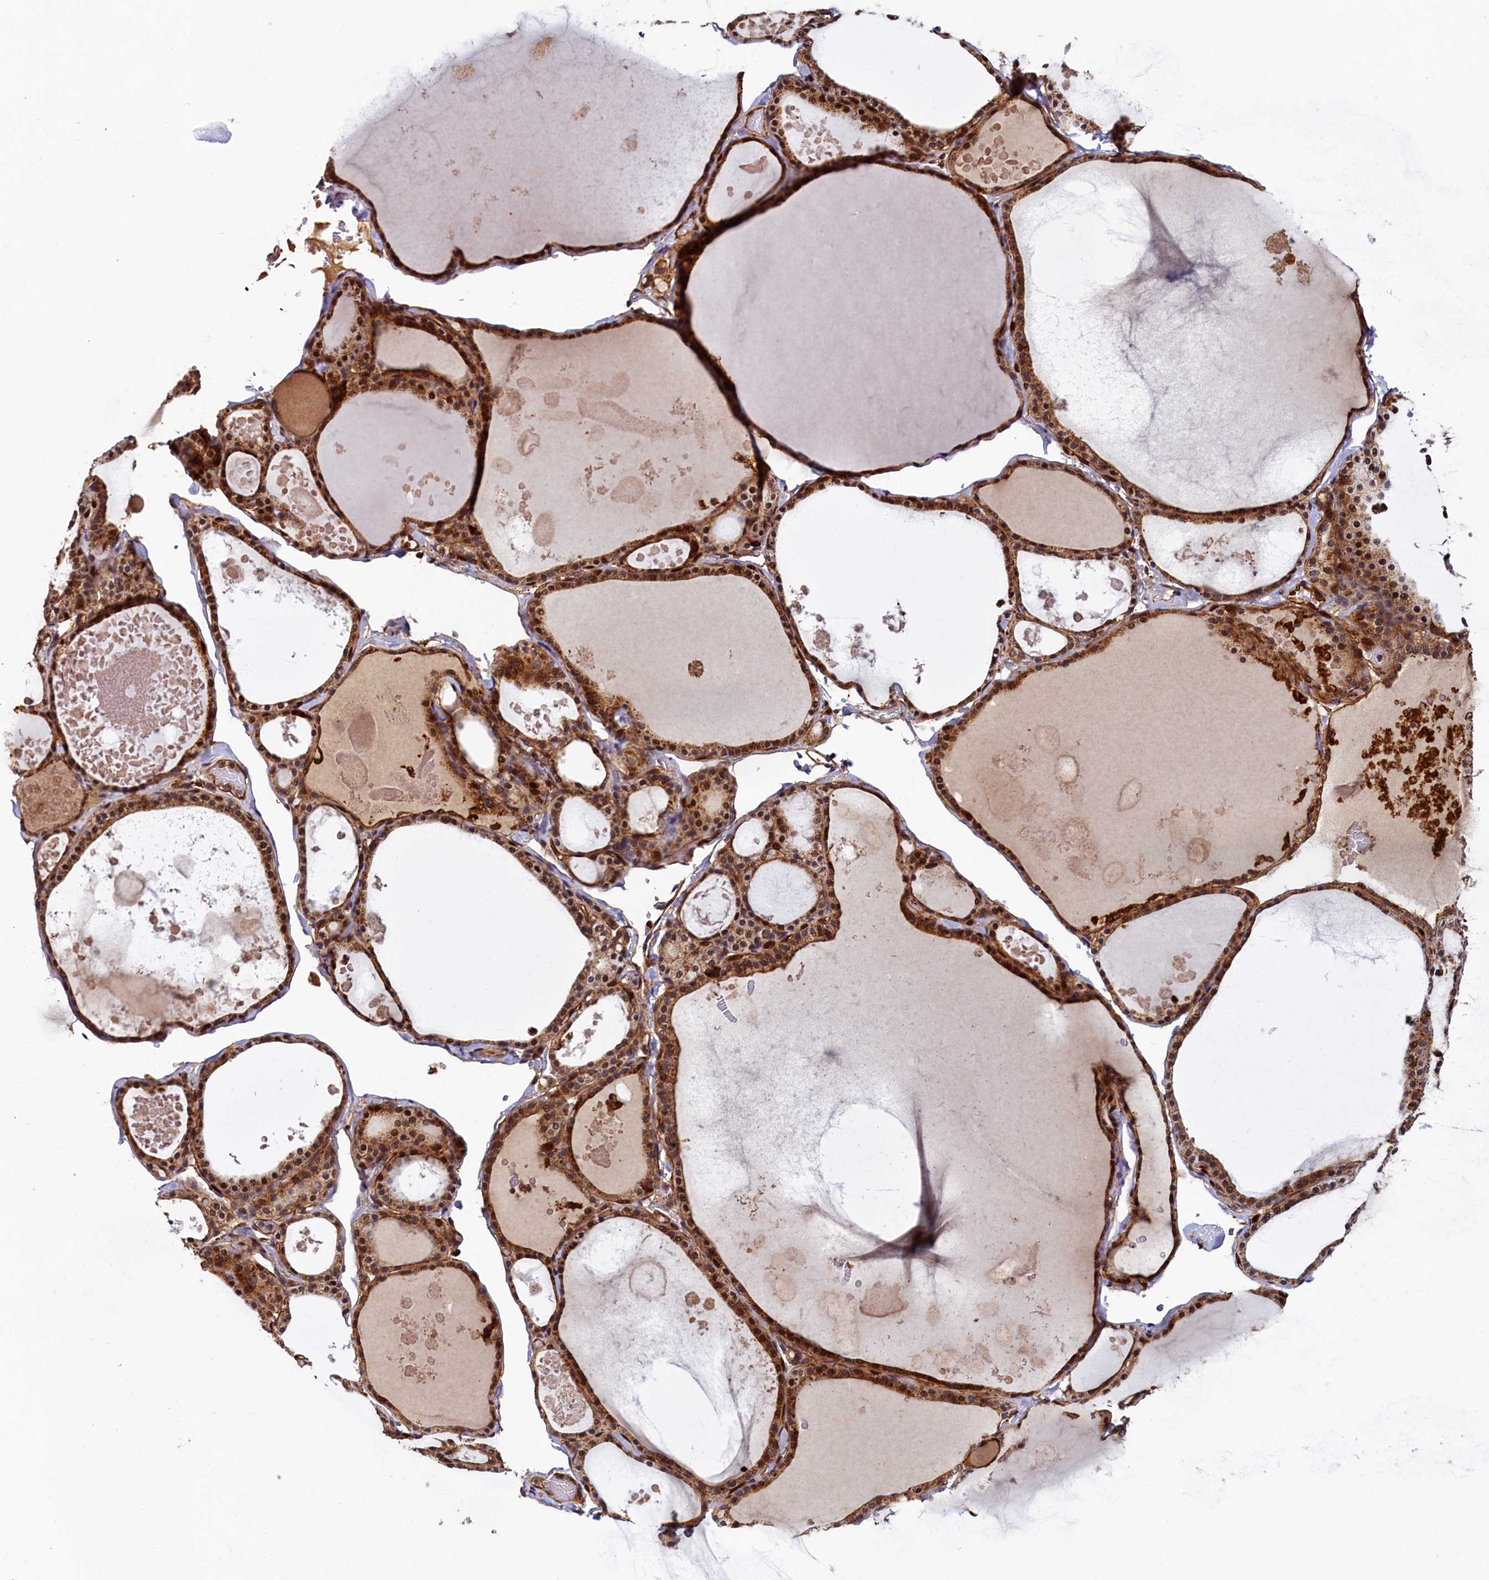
{"staining": {"intensity": "moderate", "quantity": ">75%", "location": "cytoplasmic/membranous,nuclear"}, "tissue": "thyroid gland", "cell_type": "Glandular cells", "image_type": "normal", "snomed": [{"axis": "morphology", "description": "Normal tissue, NOS"}, {"axis": "topography", "description": "Thyroid gland"}], "caption": "Moderate cytoplasmic/membranous,nuclear protein staining is identified in about >75% of glandular cells in thyroid gland.", "gene": "NCKAP5L", "patient": {"sex": "male", "age": 56}}